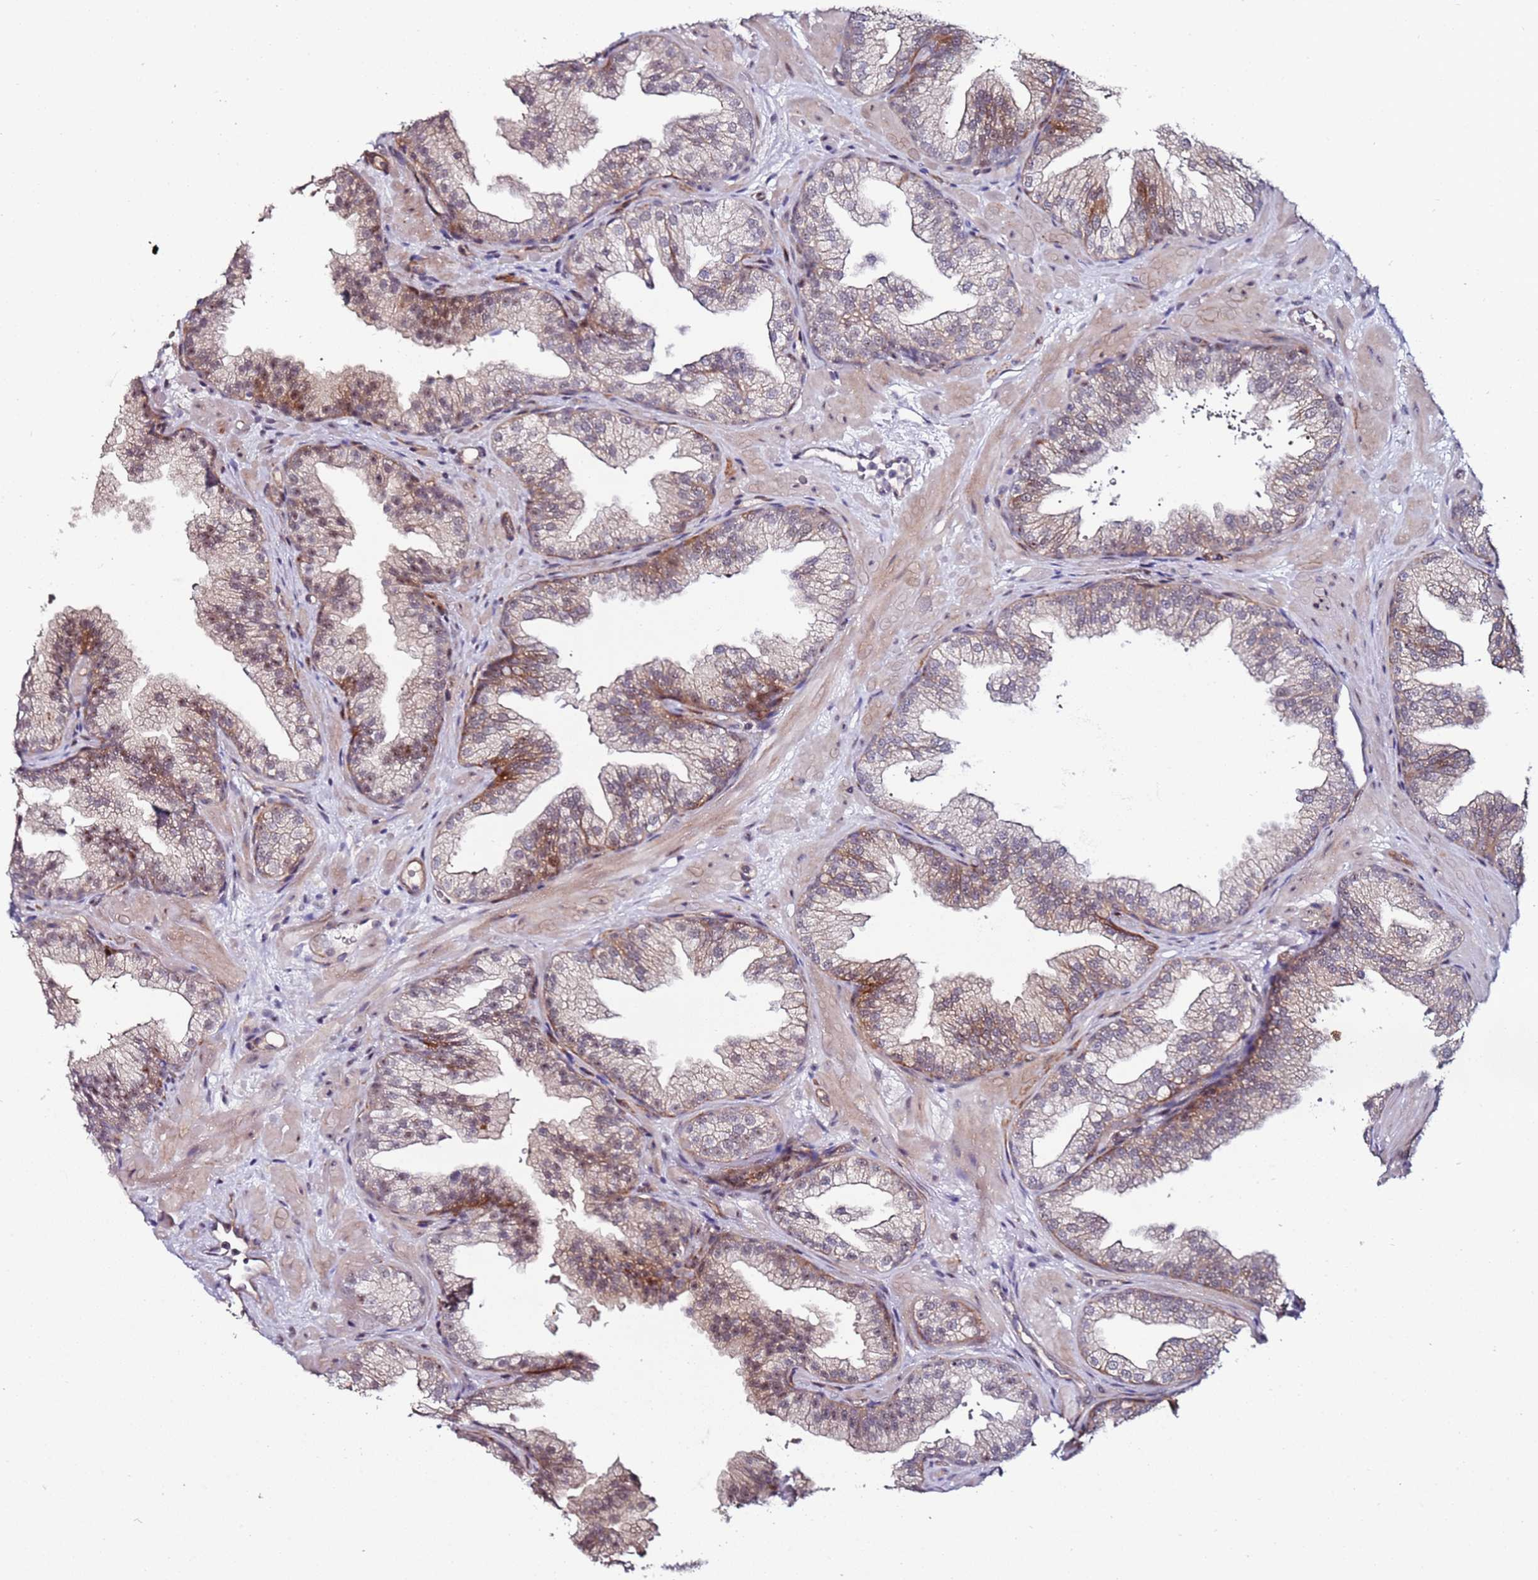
{"staining": {"intensity": "moderate", "quantity": "25%-75%", "location": "cytoplasmic/membranous,nuclear"}, "tissue": "prostate", "cell_type": "Glandular cells", "image_type": "normal", "snomed": [{"axis": "morphology", "description": "Normal tissue, NOS"}, {"axis": "topography", "description": "Prostate"}], "caption": "The photomicrograph shows immunohistochemical staining of unremarkable prostate. There is moderate cytoplasmic/membranous,nuclear expression is identified in about 25%-75% of glandular cells. (DAB (3,3'-diaminobenzidine) = brown stain, brightfield microscopy at high magnification).", "gene": "DUSP28", "patient": {"sex": "male", "age": 37}}